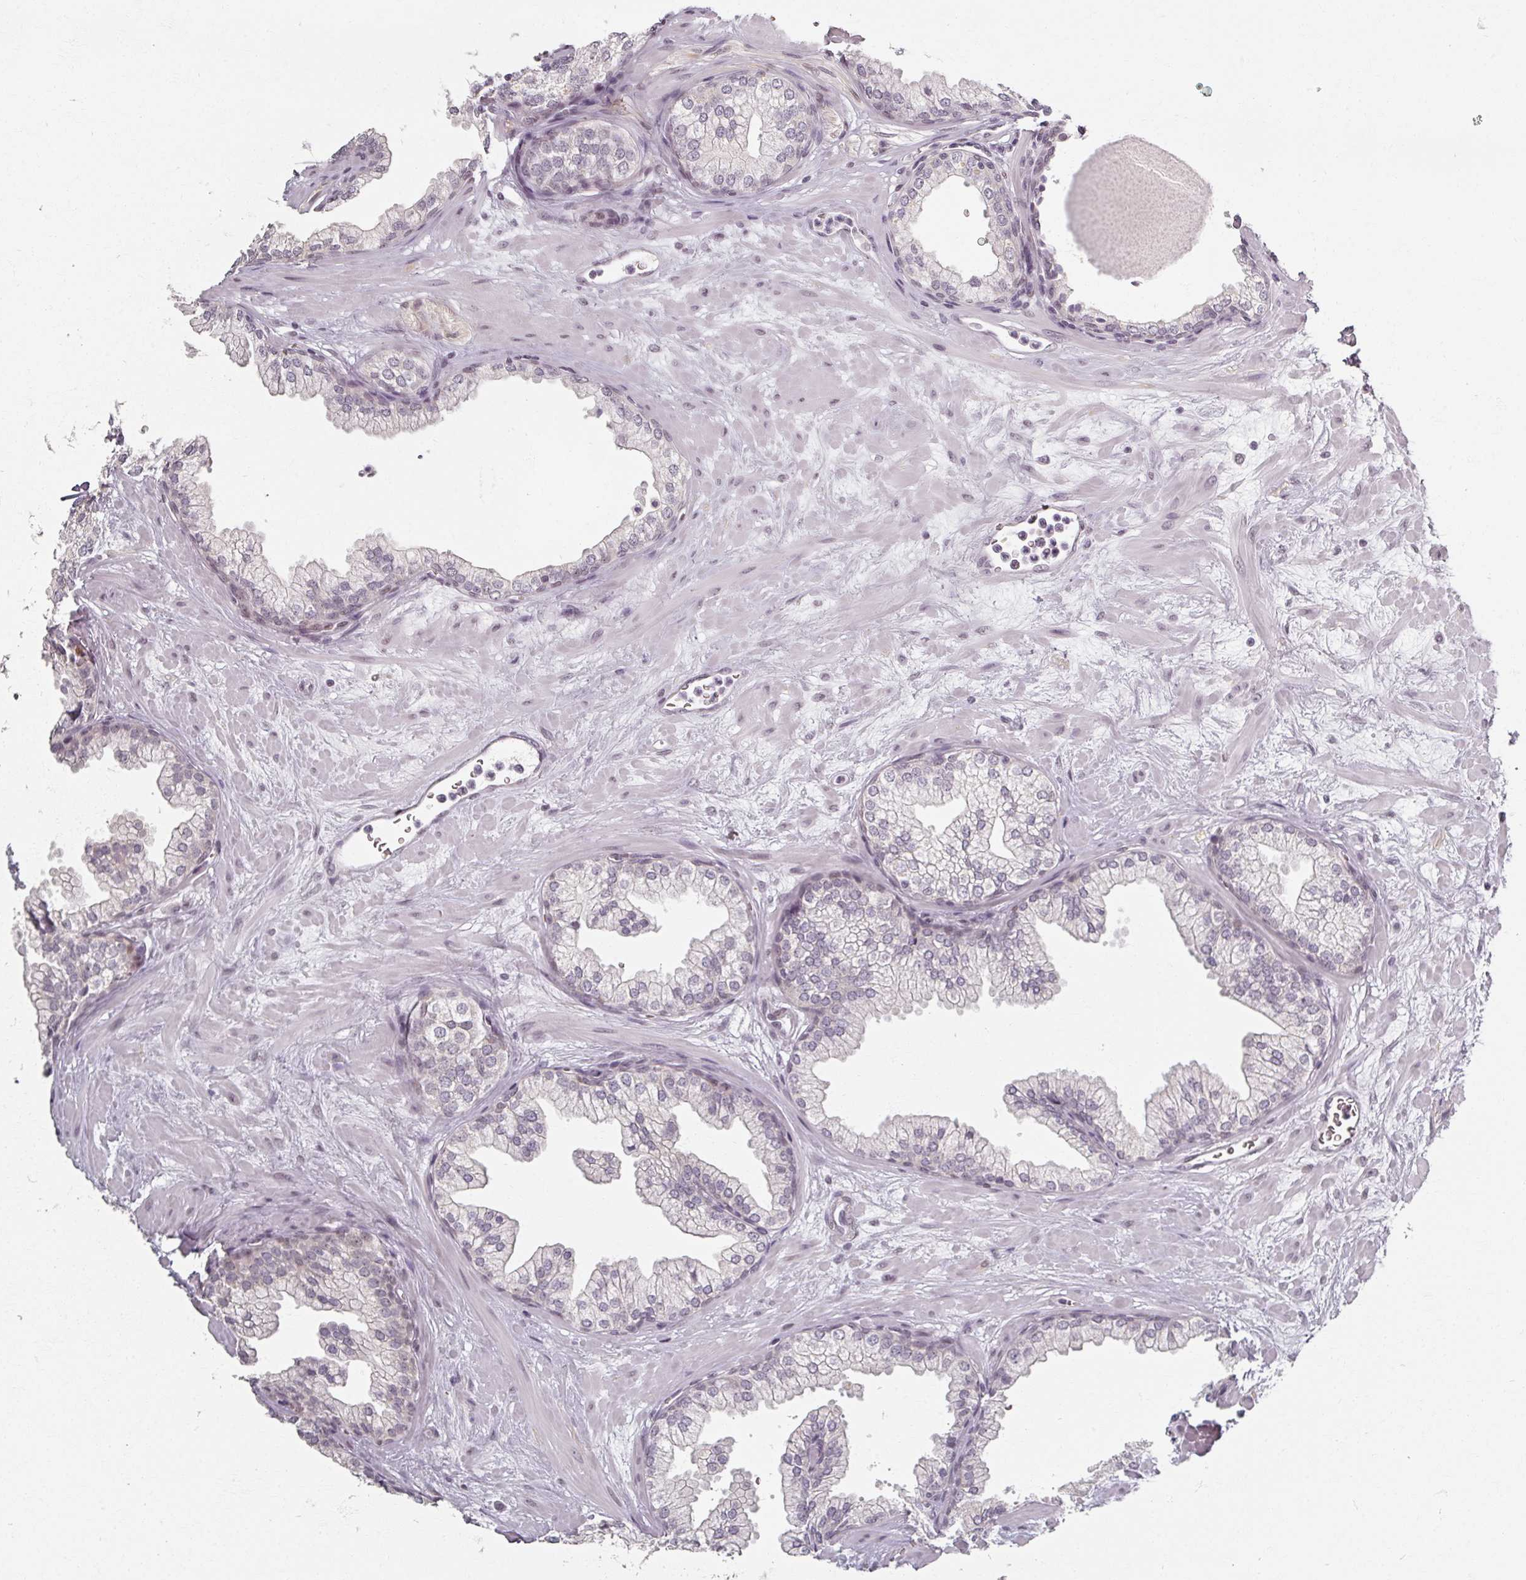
{"staining": {"intensity": "negative", "quantity": "none", "location": "none"}, "tissue": "prostate", "cell_type": "Glandular cells", "image_type": "normal", "snomed": [{"axis": "morphology", "description": "Normal tissue, NOS"}, {"axis": "topography", "description": "Prostate"}, {"axis": "topography", "description": "Peripheral nerve tissue"}], "caption": "The histopathology image reveals no significant staining in glandular cells of prostate. The staining is performed using DAB brown chromogen with nuclei counter-stained in using hematoxylin.", "gene": "RIPOR3", "patient": {"sex": "male", "age": 61}}